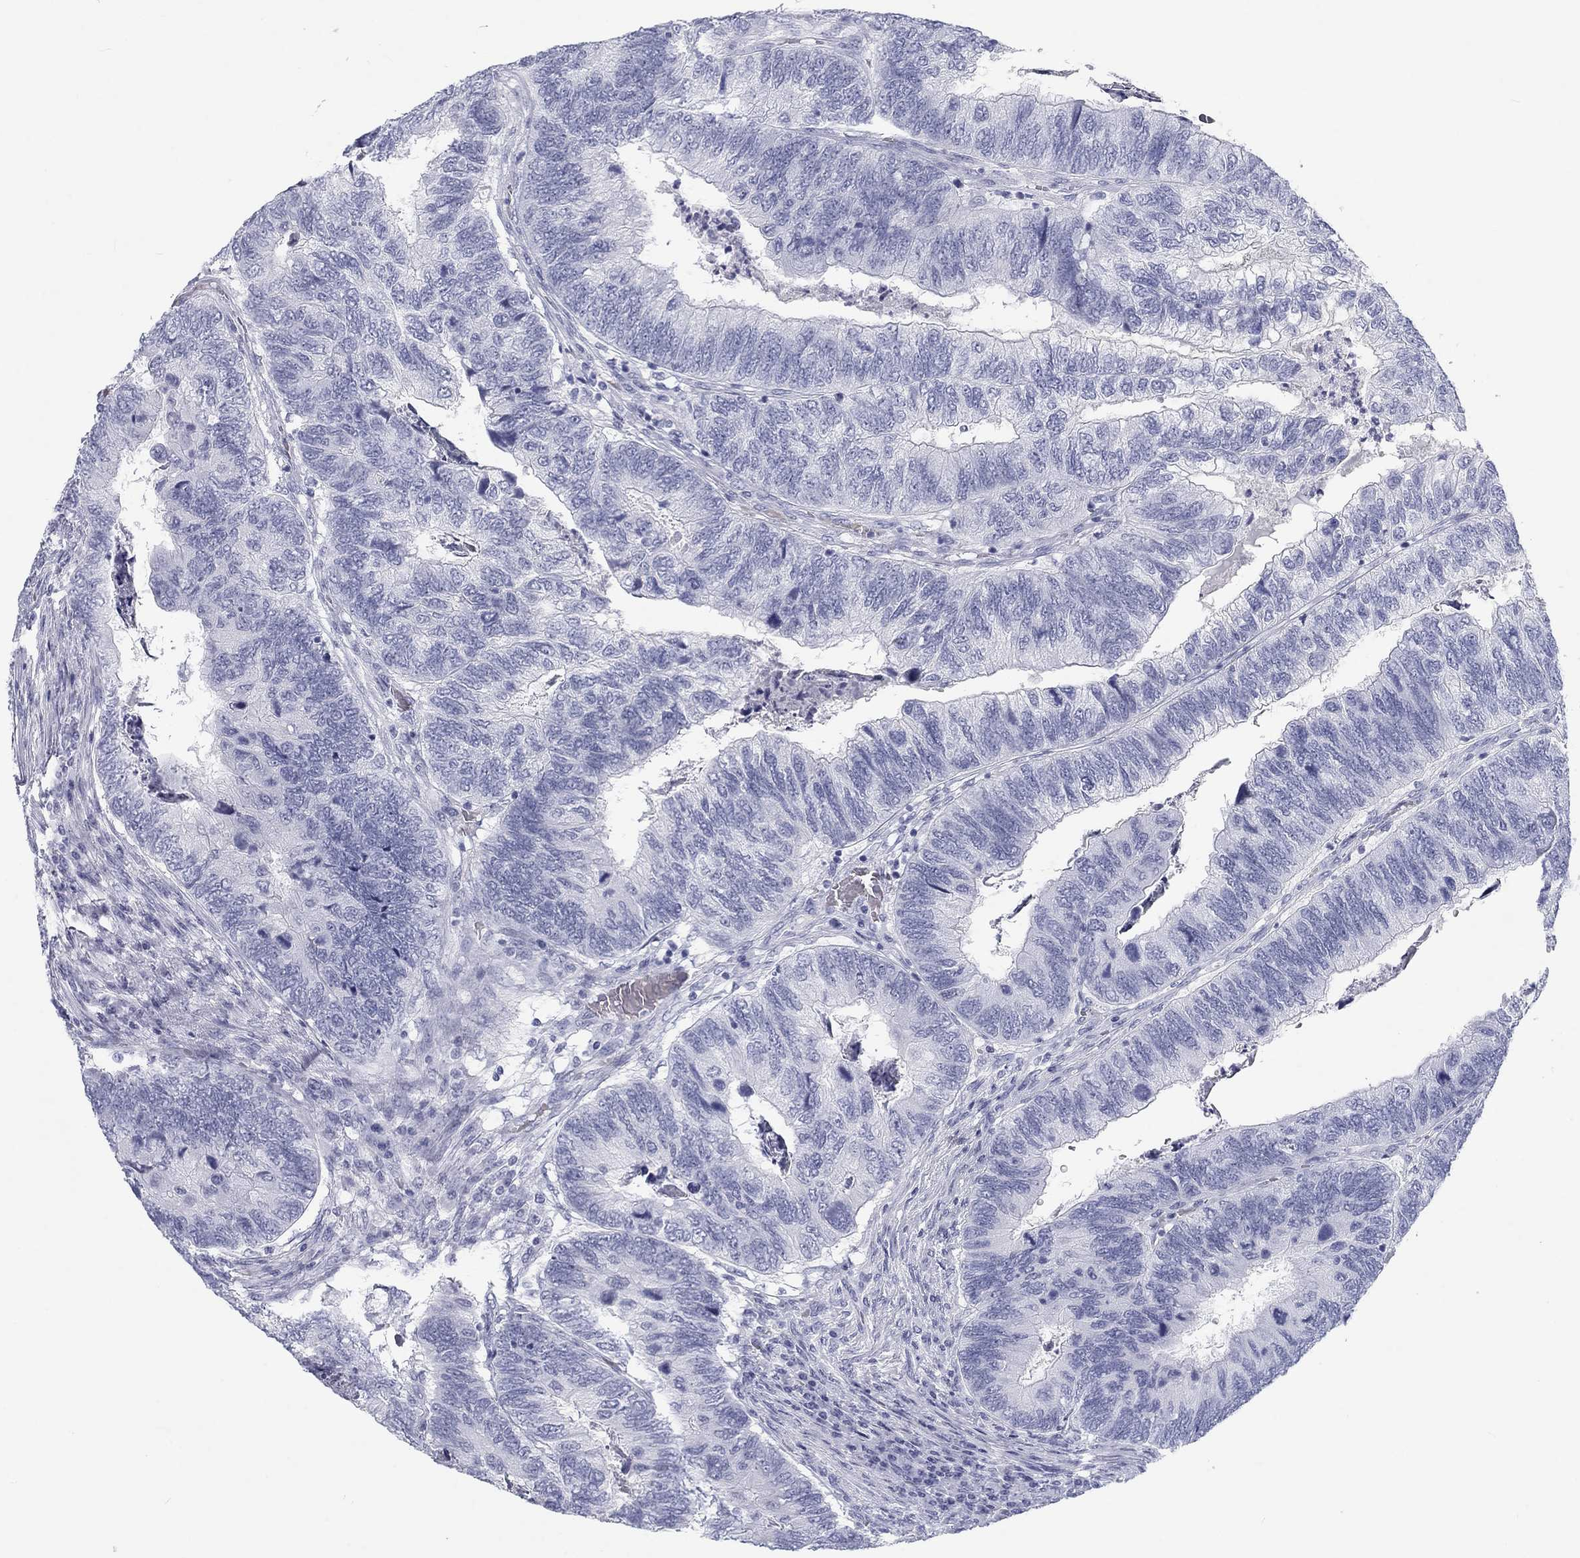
{"staining": {"intensity": "negative", "quantity": "none", "location": "none"}, "tissue": "colorectal cancer", "cell_type": "Tumor cells", "image_type": "cancer", "snomed": [{"axis": "morphology", "description": "Adenocarcinoma, NOS"}, {"axis": "topography", "description": "Colon"}], "caption": "High power microscopy histopathology image of an immunohistochemistry image of colorectal cancer, revealing no significant staining in tumor cells.", "gene": "CALB1", "patient": {"sex": "female", "age": 67}}